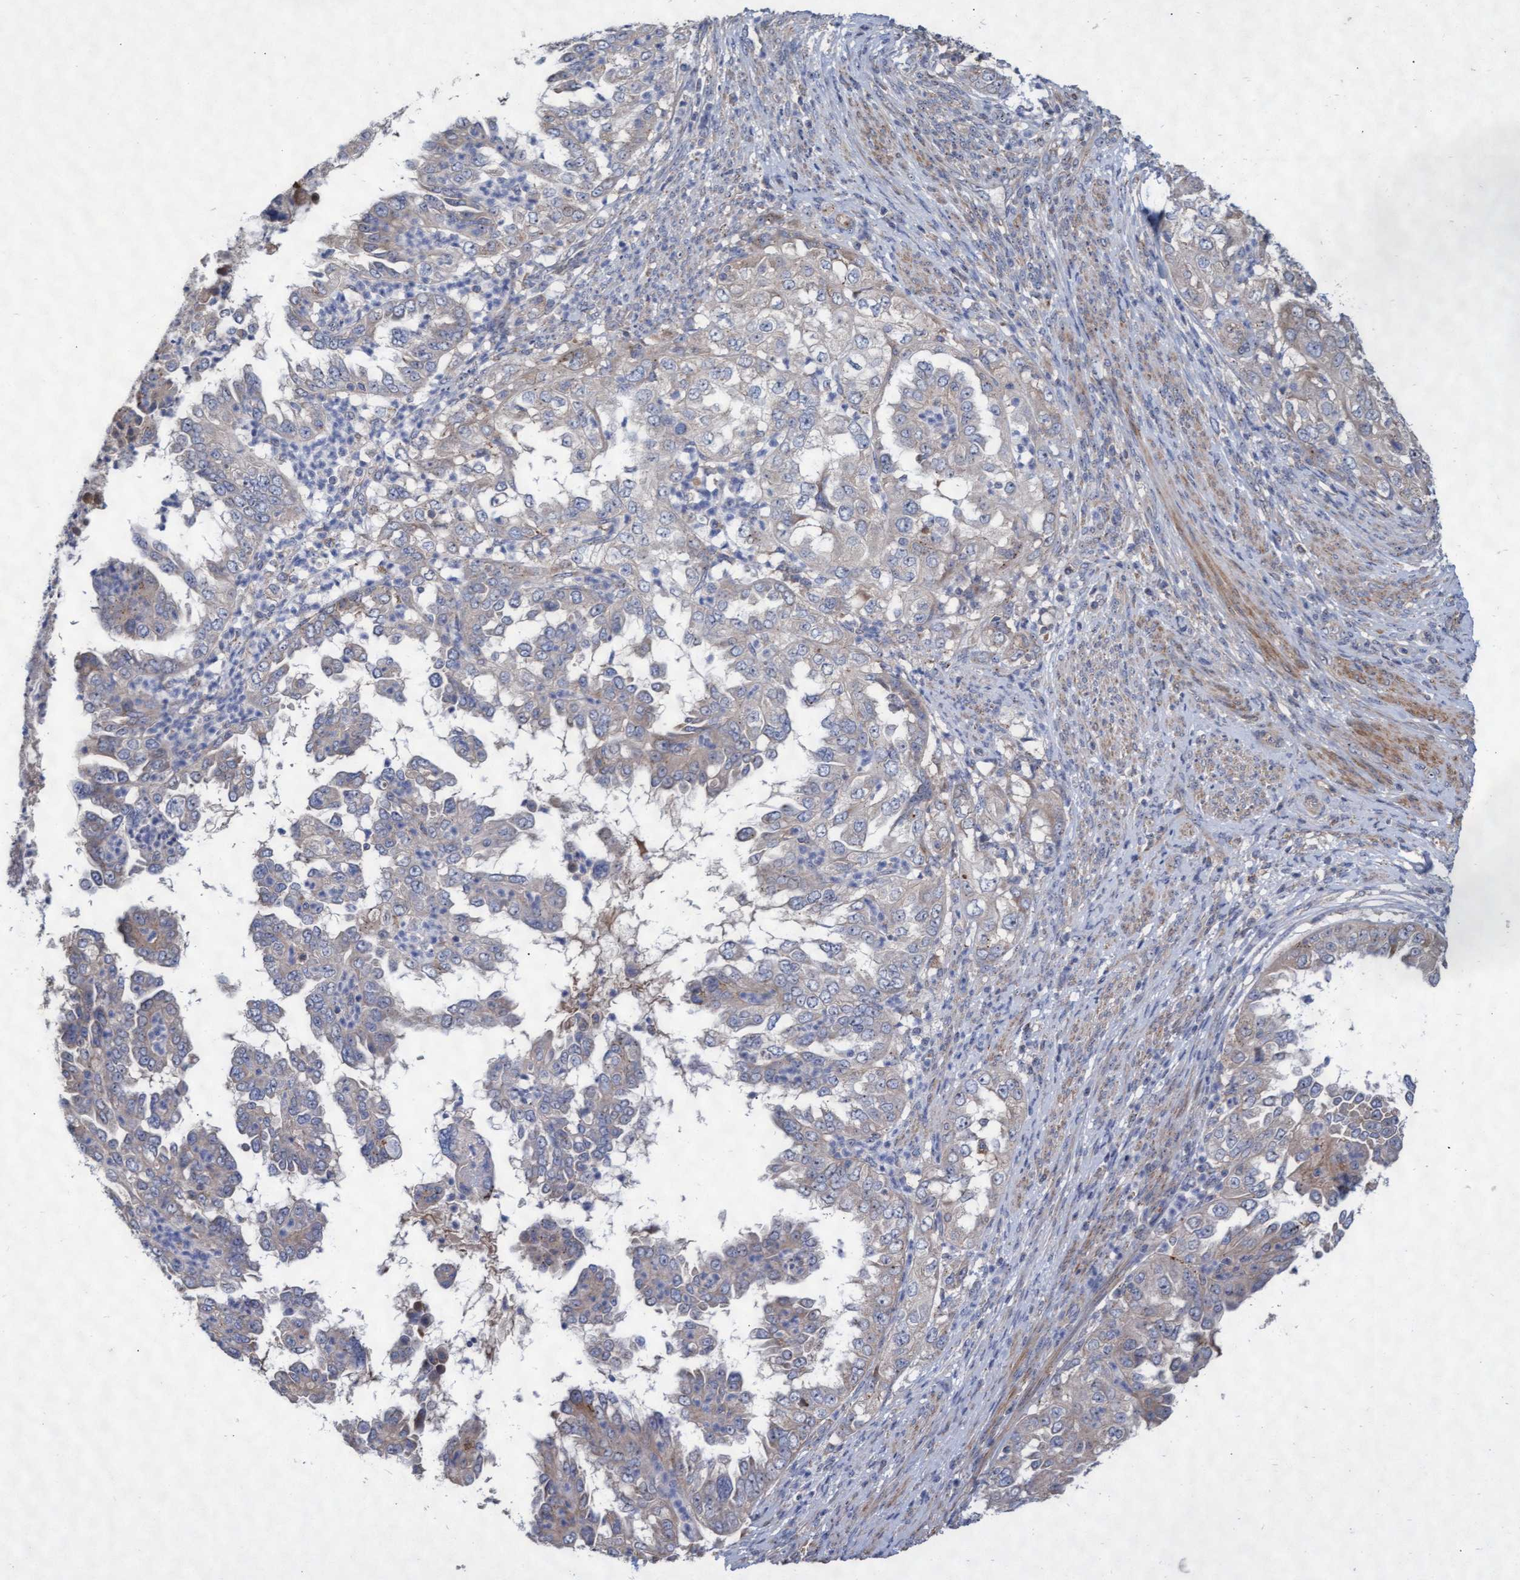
{"staining": {"intensity": "negative", "quantity": "none", "location": "none"}, "tissue": "endometrial cancer", "cell_type": "Tumor cells", "image_type": "cancer", "snomed": [{"axis": "morphology", "description": "Adenocarcinoma, NOS"}, {"axis": "topography", "description": "Endometrium"}], "caption": "A photomicrograph of adenocarcinoma (endometrial) stained for a protein shows no brown staining in tumor cells.", "gene": "ABCF2", "patient": {"sex": "female", "age": 85}}